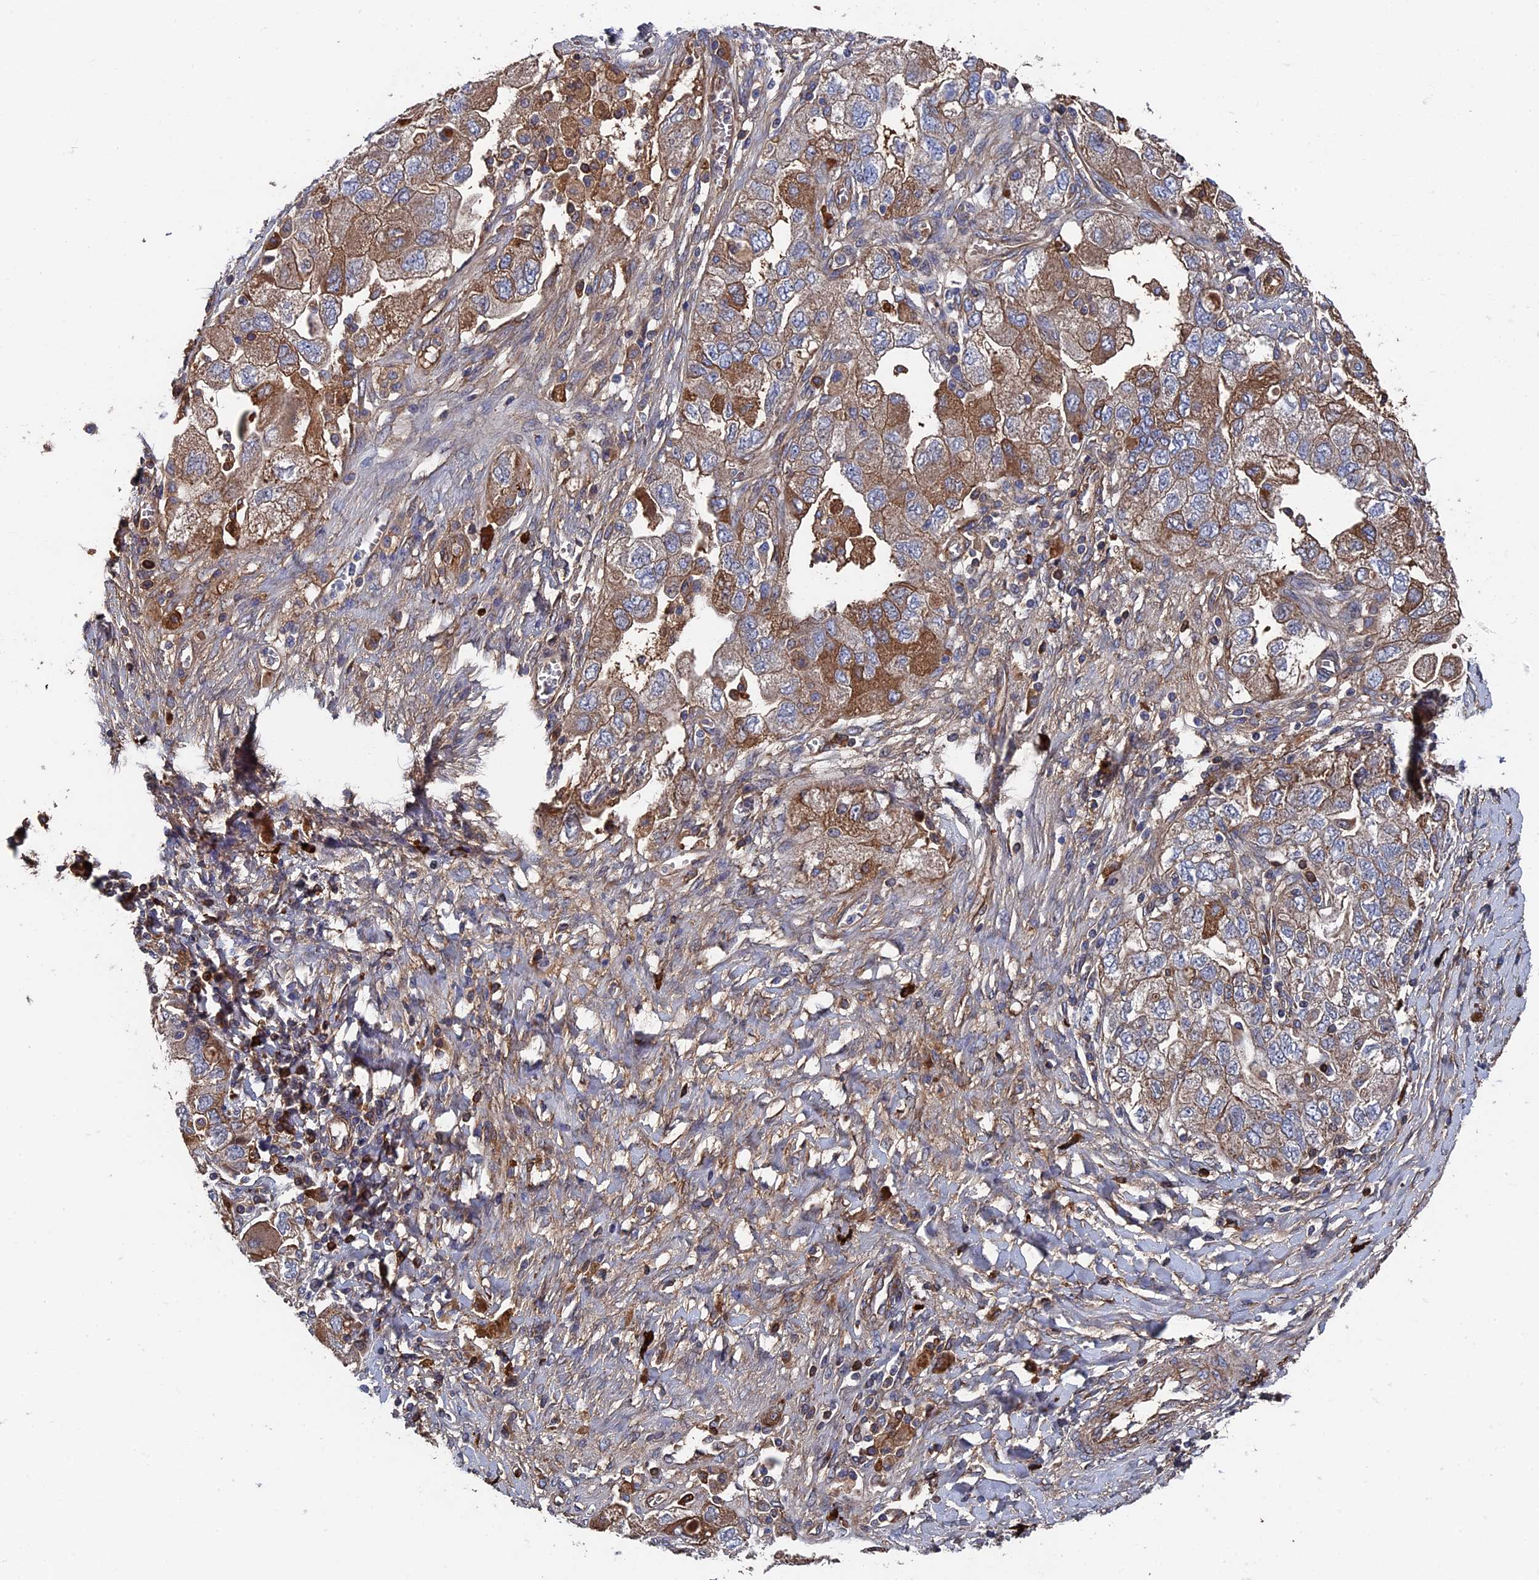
{"staining": {"intensity": "weak", "quantity": "25%-75%", "location": "cytoplasmic/membranous"}, "tissue": "ovarian cancer", "cell_type": "Tumor cells", "image_type": "cancer", "snomed": [{"axis": "morphology", "description": "Carcinoma, NOS"}, {"axis": "morphology", "description": "Cystadenocarcinoma, serous, NOS"}, {"axis": "topography", "description": "Ovary"}], "caption": "Ovarian cancer stained with a brown dye reveals weak cytoplasmic/membranous positive expression in approximately 25%-75% of tumor cells.", "gene": "RPUSD1", "patient": {"sex": "female", "age": 69}}